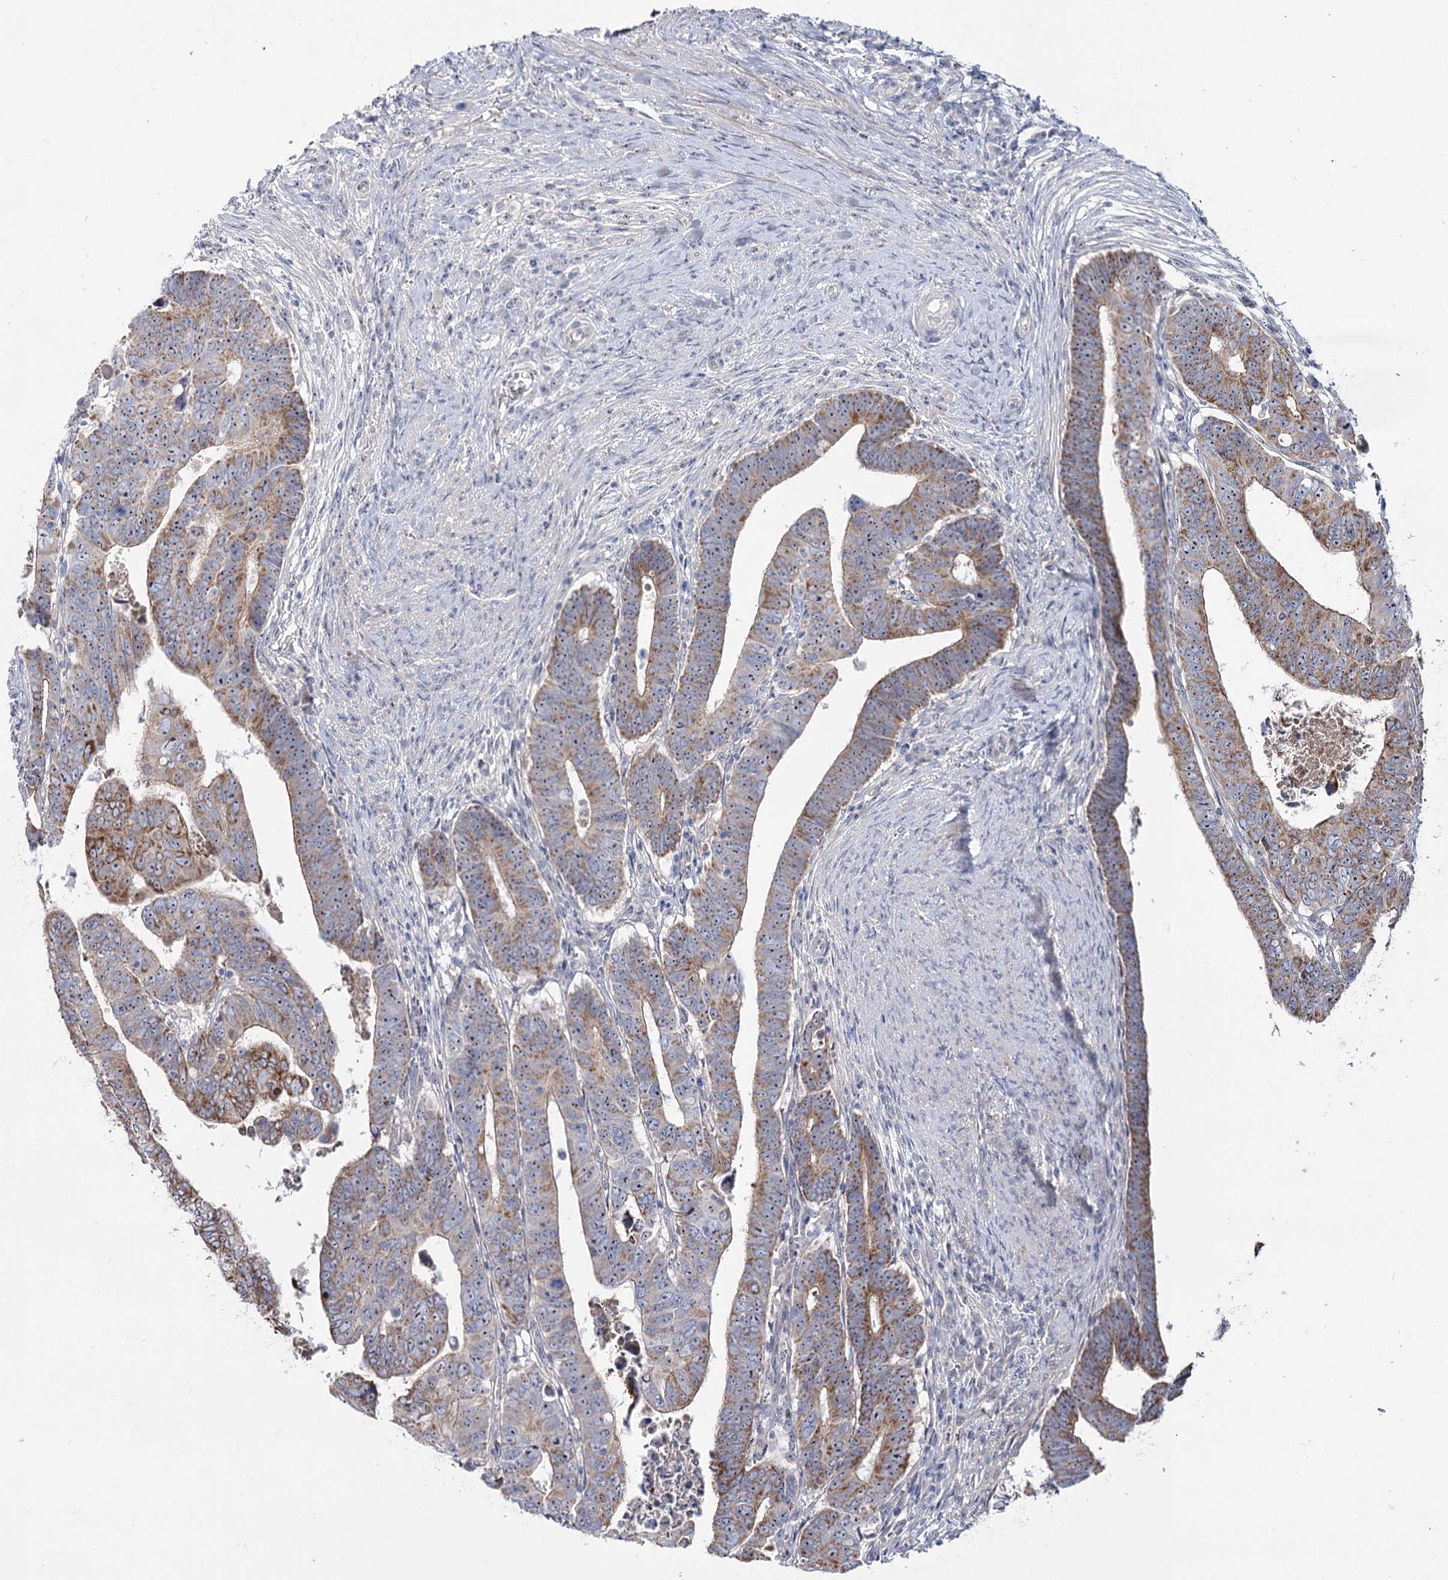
{"staining": {"intensity": "moderate", "quantity": "25%-75%", "location": "cytoplasmic/membranous,nuclear"}, "tissue": "colorectal cancer", "cell_type": "Tumor cells", "image_type": "cancer", "snomed": [{"axis": "morphology", "description": "Normal tissue, NOS"}, {"axis": "morphology", "description": "Adenocarcinoma, NOS"}, {"axis": "topography", "description": "Rectum"}], "caption": "Colorectal cancer stained for a protein displays moderate cytoplasmic/membranous and nuclear positivity in tumor cells. Using DAB (3,3'-diaminobenzidine) (brown) and hematoxylin (blue) stains, captured at high magnification using brightfield microscopy.", "gene": "SUOX", "patient": {"sex": "female", "age": 65}}